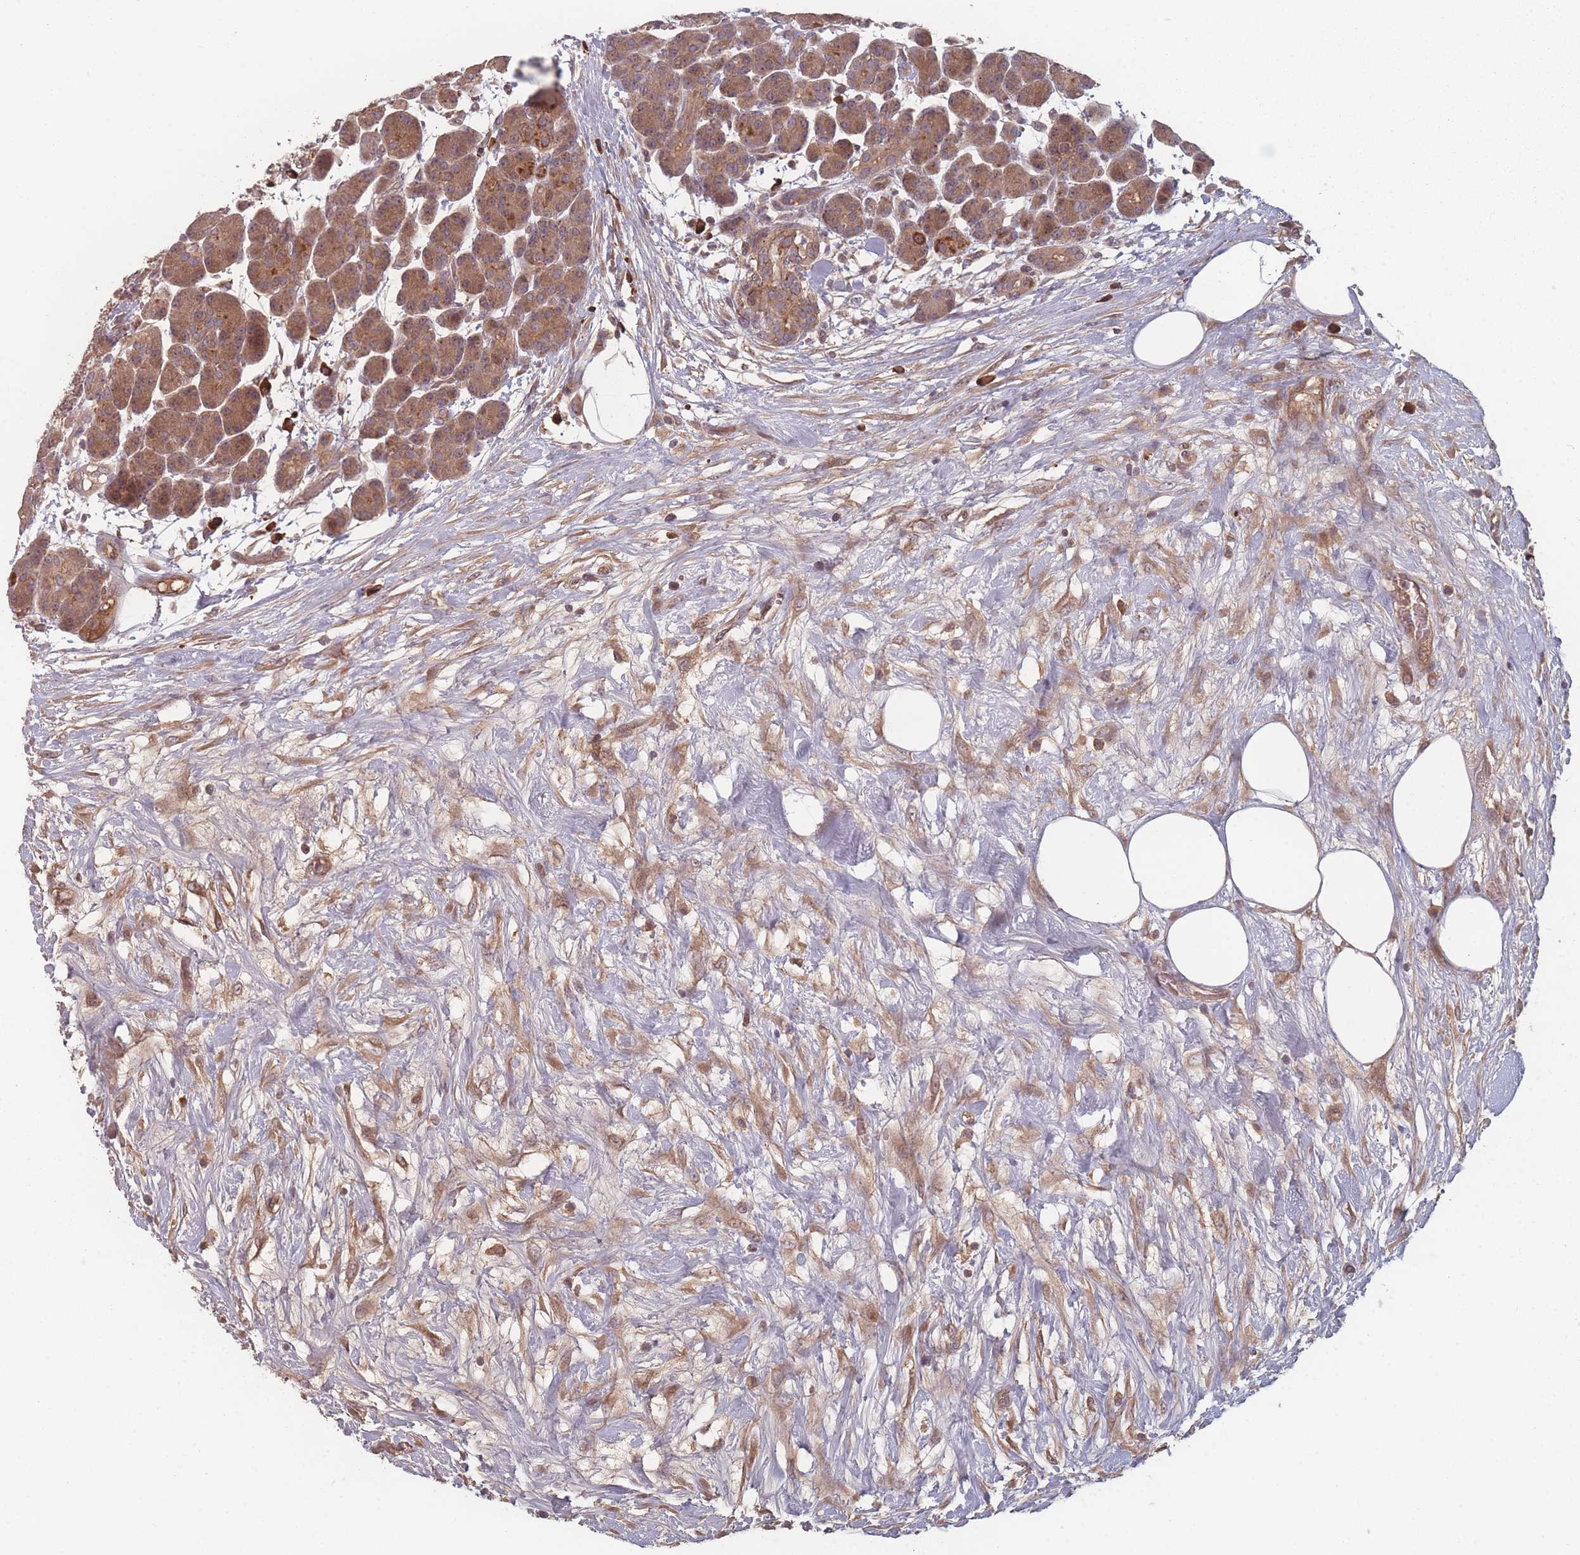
{"staining": {"intensity": "moderate", "quantity": ">75%", "location": "cytoplasmic/membranous,nuclear"}, "tissue": "pancreas", "cell_type": "Exocrine glandular cells", "image_type": "normal", "snomed": [{"axis": "morphology", "description": "Normal tissue, NOS"}, {"axis": "topography", "description": "Pancreas"}], "caption": "This is a micrograph of immunohistochemistry staining of normal pancreas, which shows moderate positivity in the cytoplasmic/membranous,nuclear of exocrine glandular cells.", "gene": "HAGH", "patient": {"sex": "male", "age": 63}}